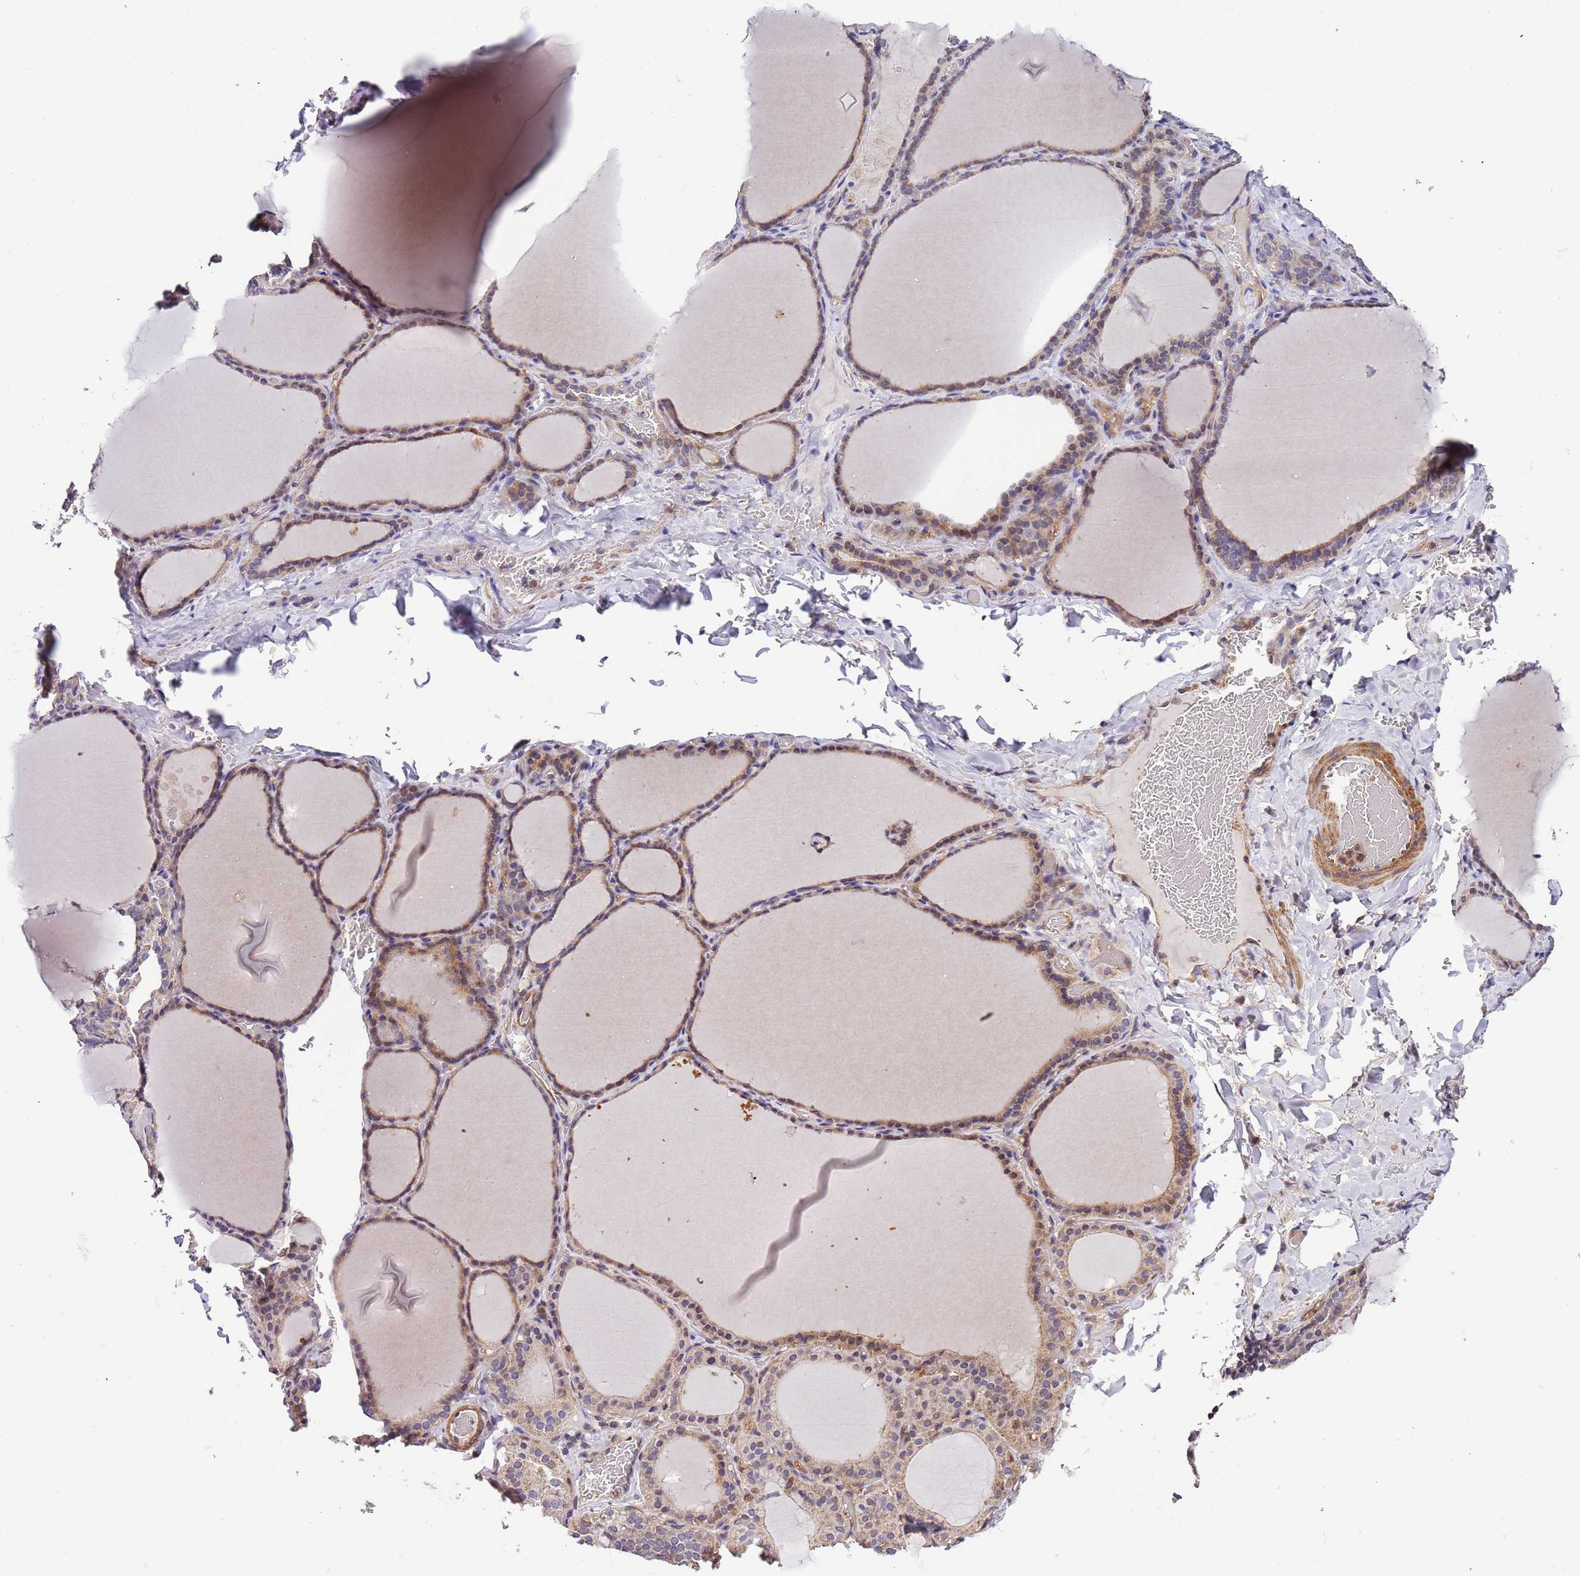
{"staining": {"intensity": "moderate", "quantity": "25%-75%", "location": "cytoplasmic/membranous"}, "tissue": "thyroid gland", "cell_type": "Glandular cells", "image_type": "normal", "snomed": [{"axis": "morphology", "description": "Normal tissue, NOS"}, {"axis": "topography", "description": "Thyroid gland"}], "caption": "A brown stain highlights moderate cytoplasmic/membranous expression of a protein in glandular cells of normal thyroid gland.", "gene": "LAMB4", "patient": {"sex": "female", "age": 39}}